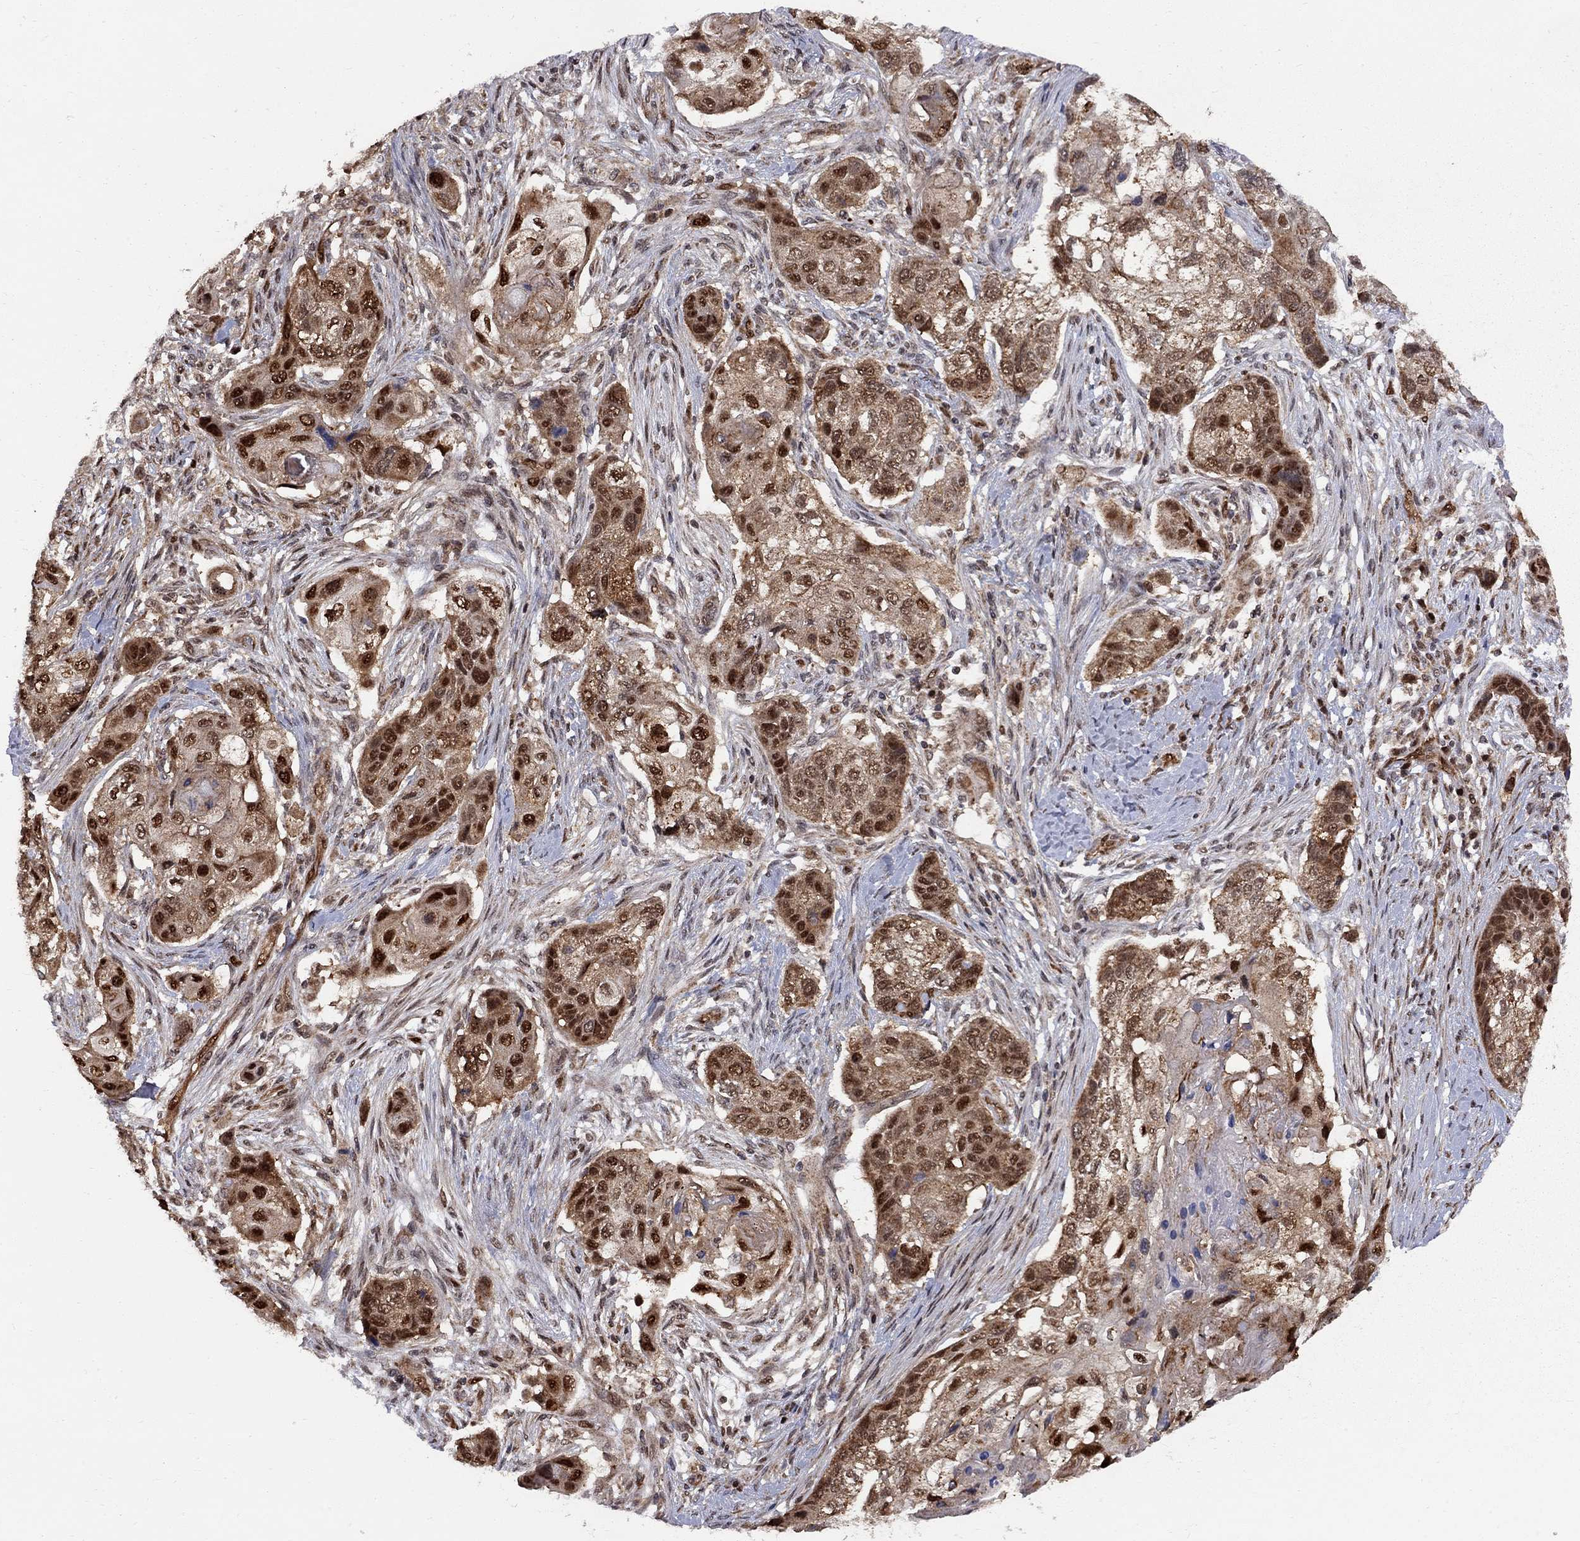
{"staining": {"intensity": "strong", "quantity": "25%-75%", "location": "cytoplasmic/membranous,nuclear"}, "tissue": "lung cancer", "cell_type": "Tumor cells", "image_type": "cancer", "snomed": [{"axis": "morphology", "description": "Normal tissue, NOS"}, {"axis": "morphology", "description": "Squamous cell carcinoma, NOS"}, {"axis": "topography", "description": "Bronchus"}, {"axis": "topography", "description": "Lung"}], "caption": "The photomicrograph reveals a brown stain indicating the presence of a protein in the cytoplasmic/membranous and nuclear of tumor cells in lung squamous cell carcinoma.", "gene": "ELOB", "patient": {"sex": "male", "age": 69}}